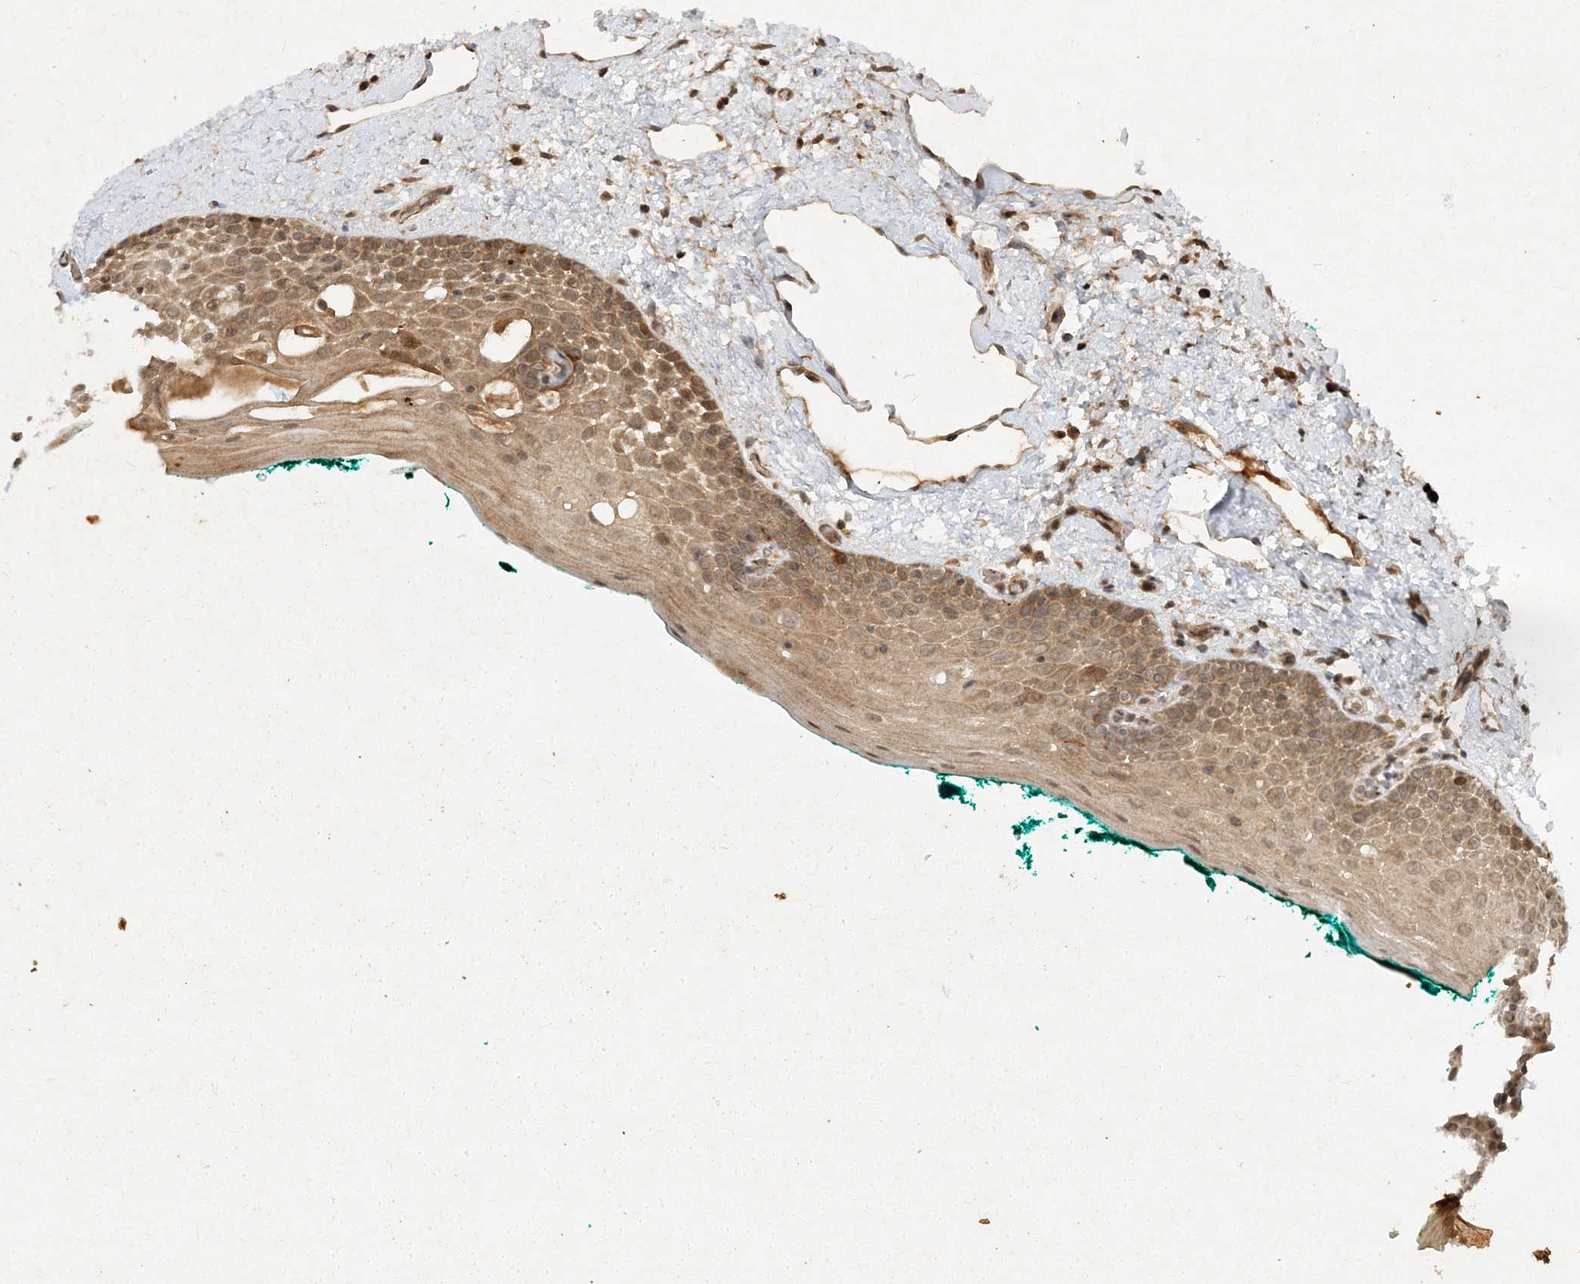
{"staining": {"intensity": "moderate", "quantity": "25%-75%", "location": "cytoplasmic/membranous,nuclear"}, "tissue": "oral mucosa", "cell_type": "Squamous epithelial cells", "image_type": "normal", "snomed": [{"axis": "morphology", "description": "Normal tissue, NOS"}, {"axis": "topography", "description": "Oral tissue"}], "caption": "This micrograph exhibits immunohistochemistry staining of benign human oral mucosa, with medium moderate cytoplasmic/membranous,nuclear expression in about 25%-75% of squamous epithelial cells.", "gene": "NARS1", "patient": {"sex": "female", "age": 70}}